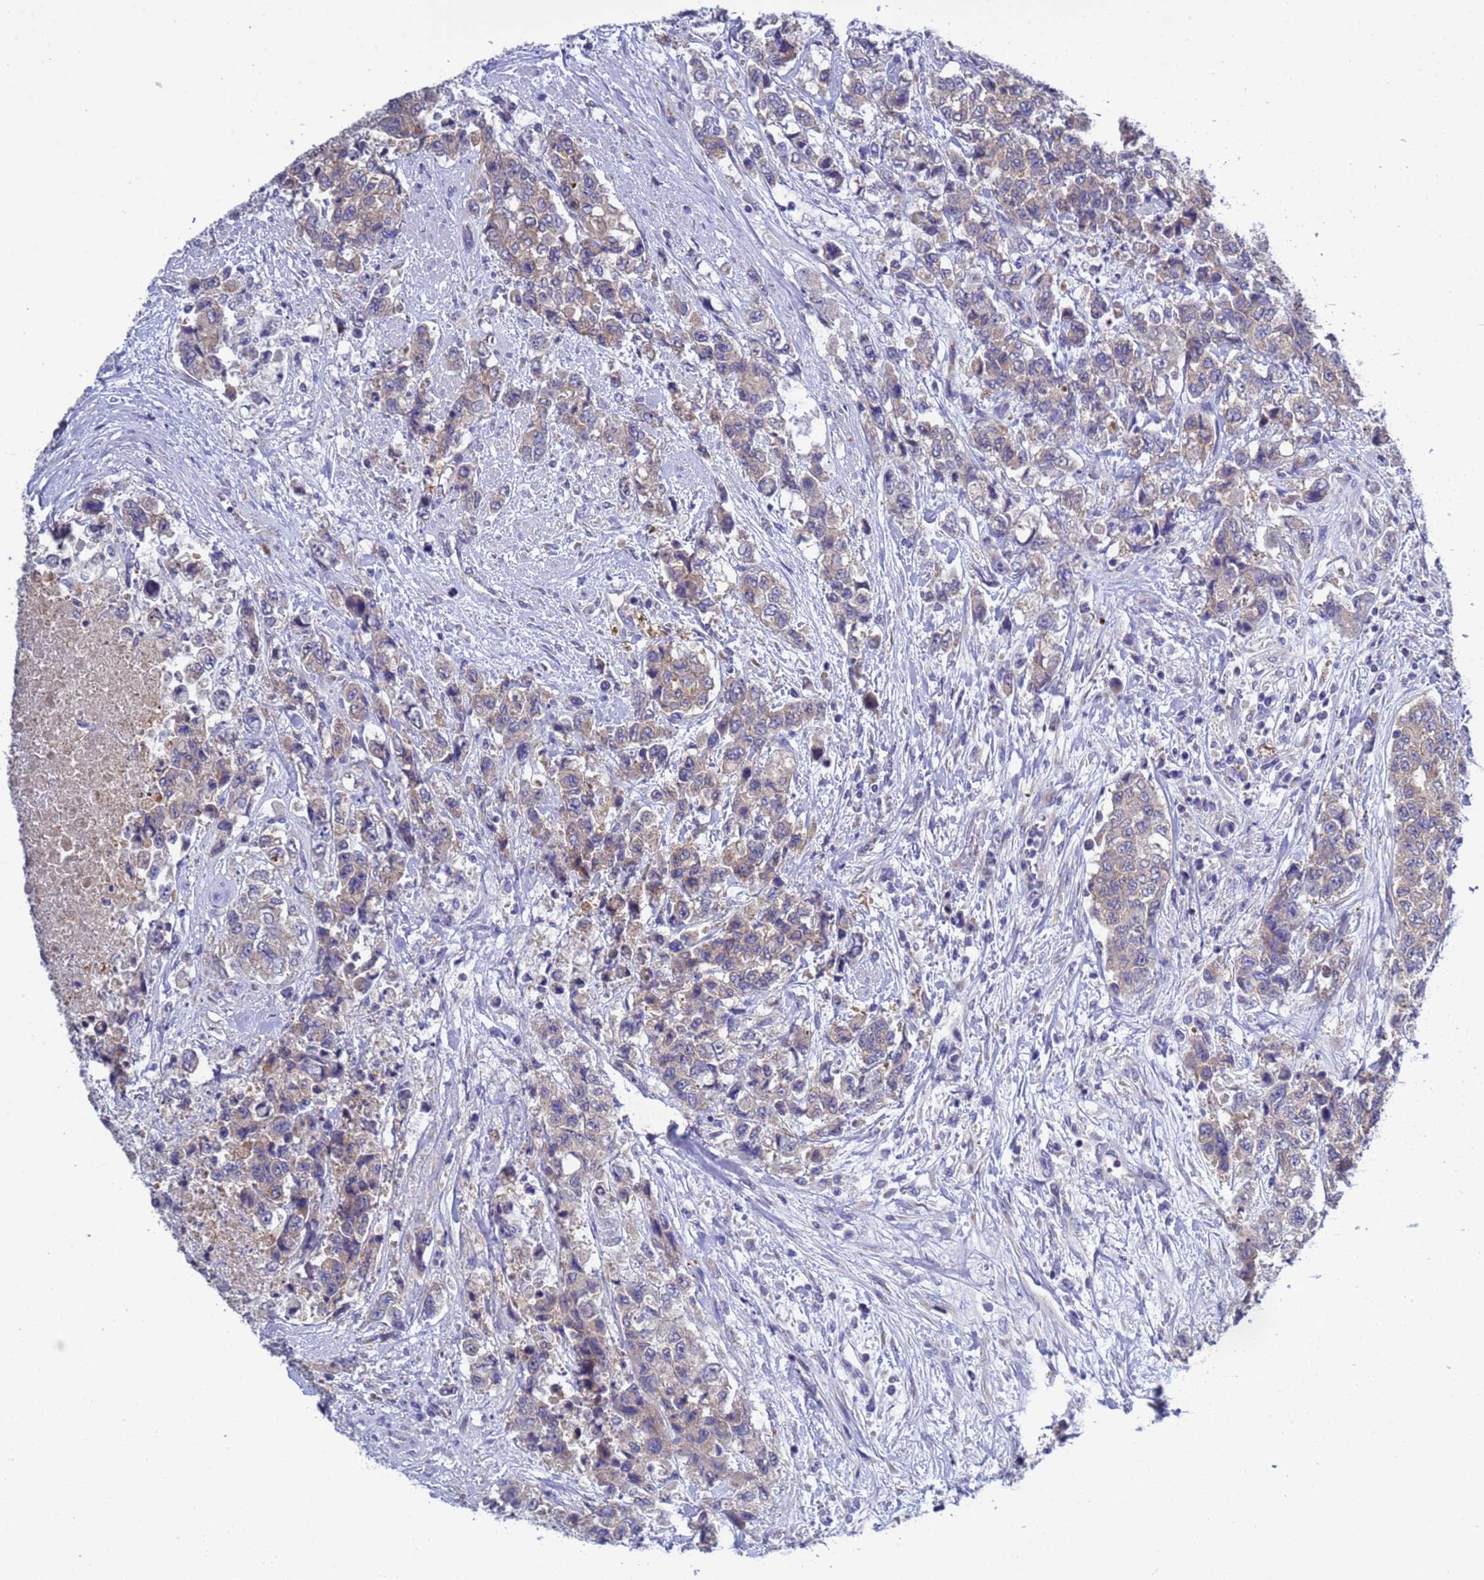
{"staining": {"intensity": "weak", "quantity": "25%-75%", "location": "cytoplasmic/membranous"}, "tissue": "urothelial cancer", "cell_type": "Tumor cells", "image_type": "cancer", "snomed": [{"axis": "morphology", "description": "Urothelial carcinoma, High grade"}, {"axis": "topography", "description": "Urinary bladder"}], "caption": "This is a histology image of IHC staining of urothelial carcinoma (high-grade), which shows weak staining in the cytoplasmic/membranous of tumor cells.", "gene": "RC3H2", "patient": {"sex": "female", "age": 78}}